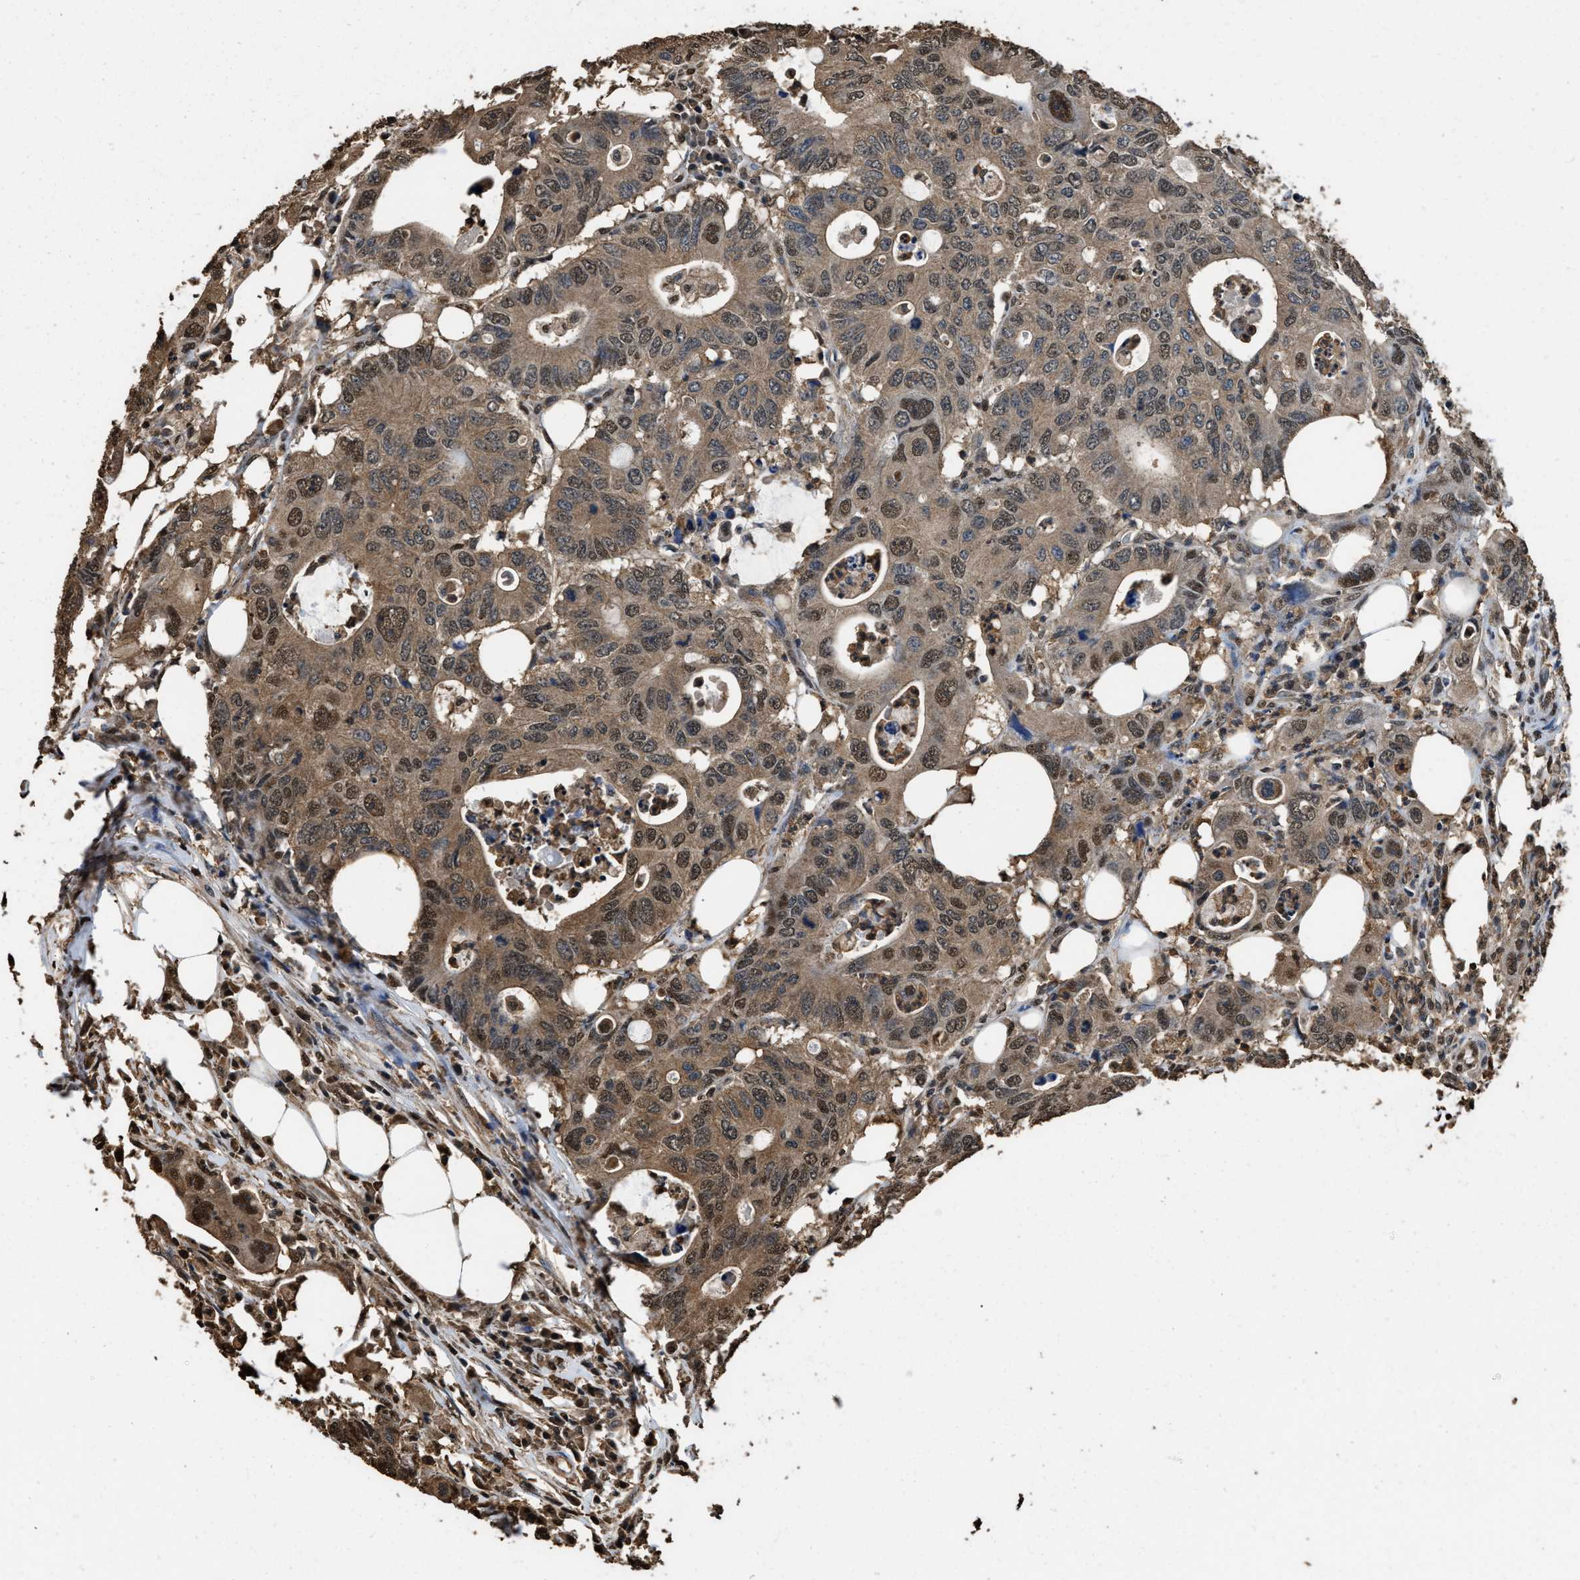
{"staining": {"intensity": "moderate", "quantity": ">75%", "location": "cytoplasmic/membranous,nuclear"}, "tissue": "colorectal cancer", "cell_type": "Tumor cells", "image_type": "cancer", "snomed": [{"axis": "morphology", "description": "Adenocarcinoma, NOS"}, {"axis": "topography", "description": "Colon"}], "caption": "This photomicrograph demonstrates immunohistochemistry (IHC) staining of human adenocarcinoma (colorectal), with medium moderate cytoplasmic/membranous and nuclear staining in approximately >75% of tumor cells.", "gene": "GAPDH", "patient": {"sex": "male", "age": 71}}